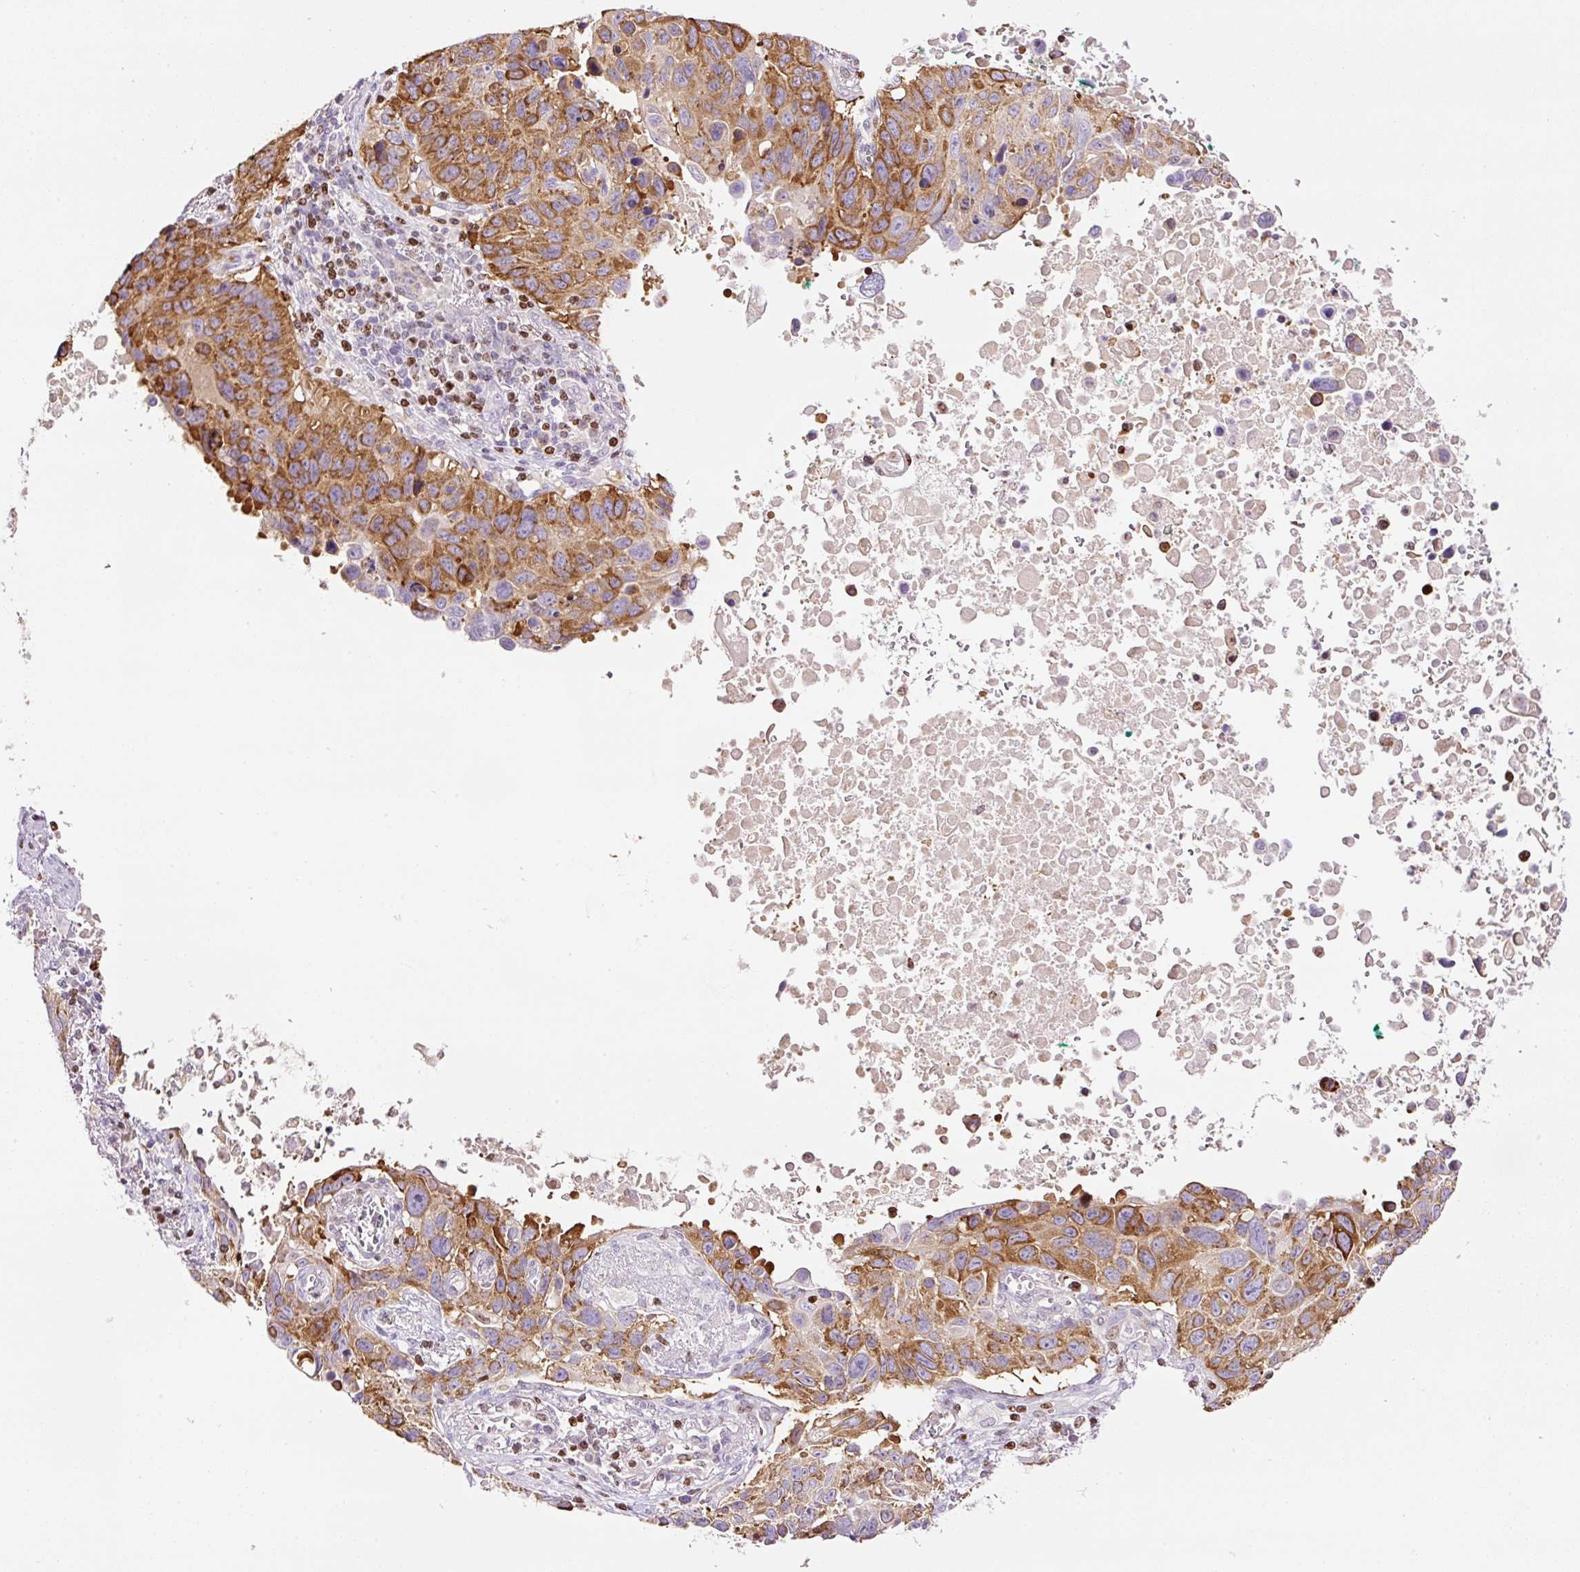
{"staining": {"intensity": "moderate", "quantity": ">75%", "location": "cytoplasmic/membranous"}, "tissue": "lung cancer", "cell_type": "Tumor cells", "image_type": "cancer", "snomed": [{"axis": "morphology", "description": "Squamous cell carcinoma, NOS"}, {"axis": "topography", "description": "Lung"}], "caption": "Lung cancer was stained to show a protein in brown. There is medium levels of moderate cytoplasmic/membranous staining in approximately >75% of tumor cells.", "gene": "TMEM8B", "patient": {"sex": "male", "age": 66}}